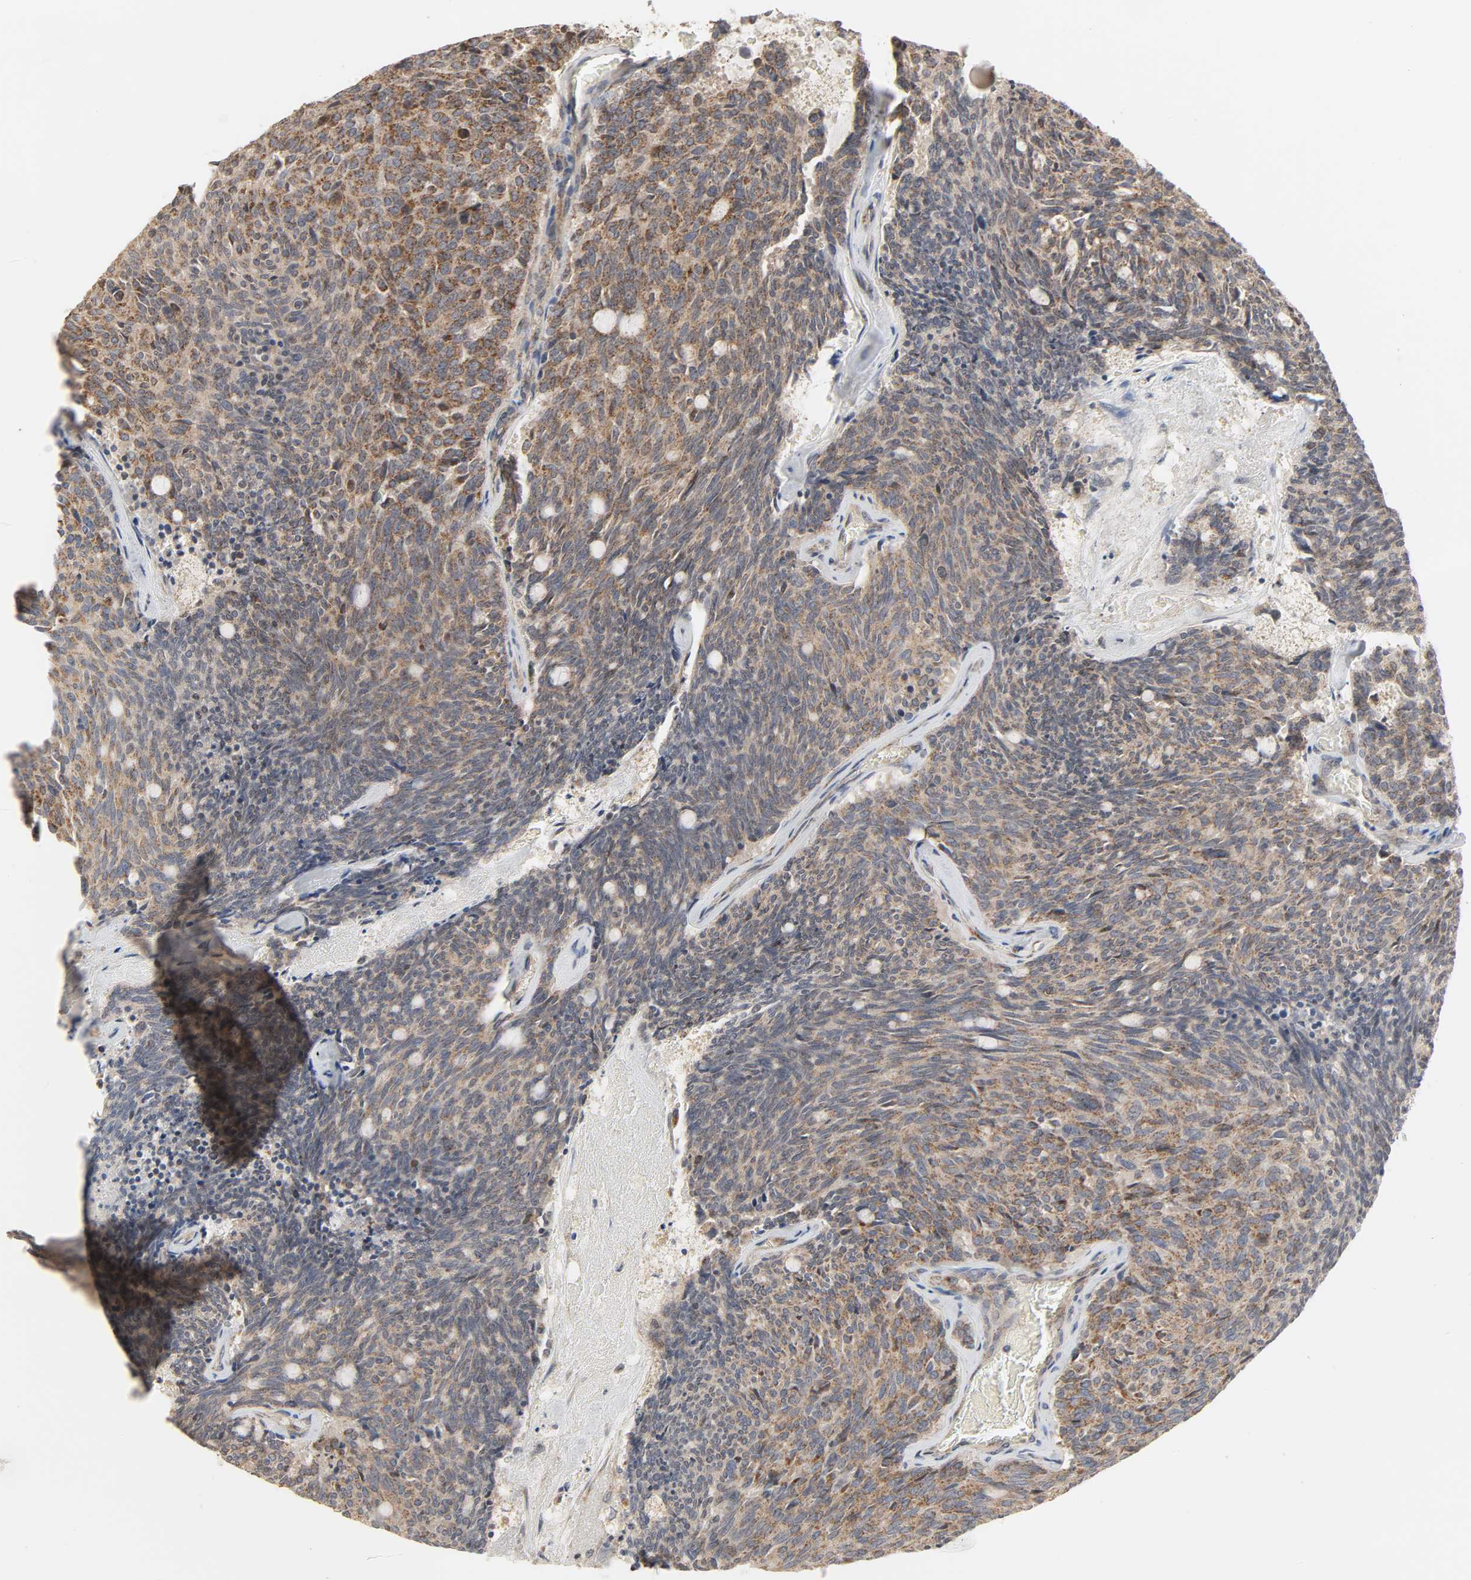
{"staining": {"intensity": "moderate", "quantity": ">75%", "location": "cytoplasmic/membranous"}, "tissue": "carcinoid", "cell_type": "Tumor cells", "image_type": "cancer", "snomed": [{"axis": "morphology", "description": "Carcinoid, malignant, NOS"}, {"axis": "topography", "description": "Pancreas"}], "caption": "Immunohistochemistry histopathology image of neoplastic tissue: carcinoid (malignant) stained using IHC shows medium levels of moderate protein expression localized specifically in the cytoplasmic/membranous of tumor cells, appearing as a cytoplasmic/membranous brown color.", "gene": "CLEC4E", "patient": {"sex": "female", "age": 54}}